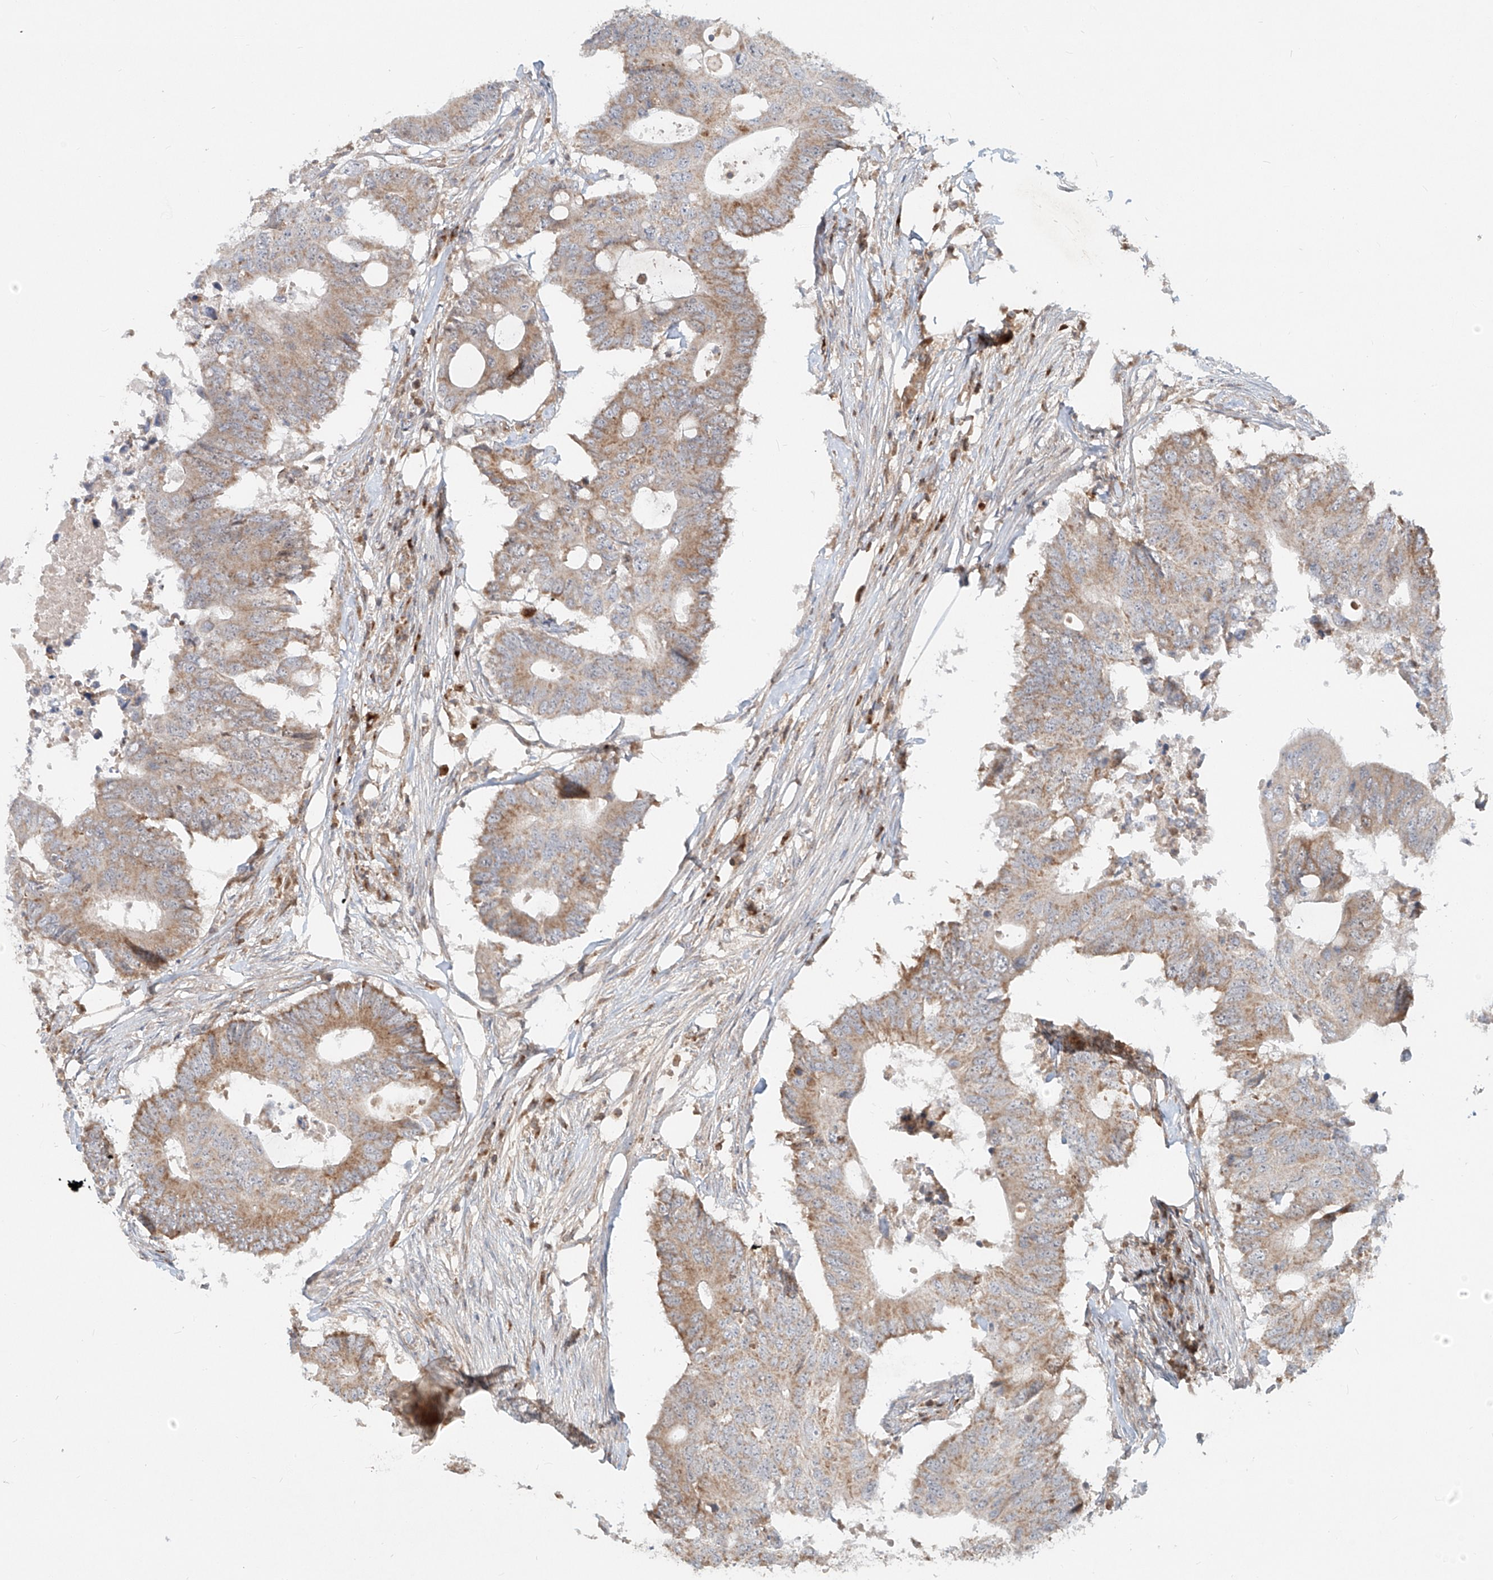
{"staining": {"intensity": "moderate", "quantity": ">75%", "location": "cytoplasmic/membranous"}, "tissue": "colorectal cancer", "cell_type": "Tumor cells", "image_type": "cancer", "snomed": [{"axis": "morphology", "description": "Adenocarcinoma, NOS"}, {"axis": "topography", "description": "Colon"}], "caption": "Colorectal cancer was stained to show a protein in brown. There is medium levels of moderate cytoplasmic/membranous expression in about >75% of tumor cells.", "gene": "FGD2", "patient": {"sex": "male", "age": 71}}